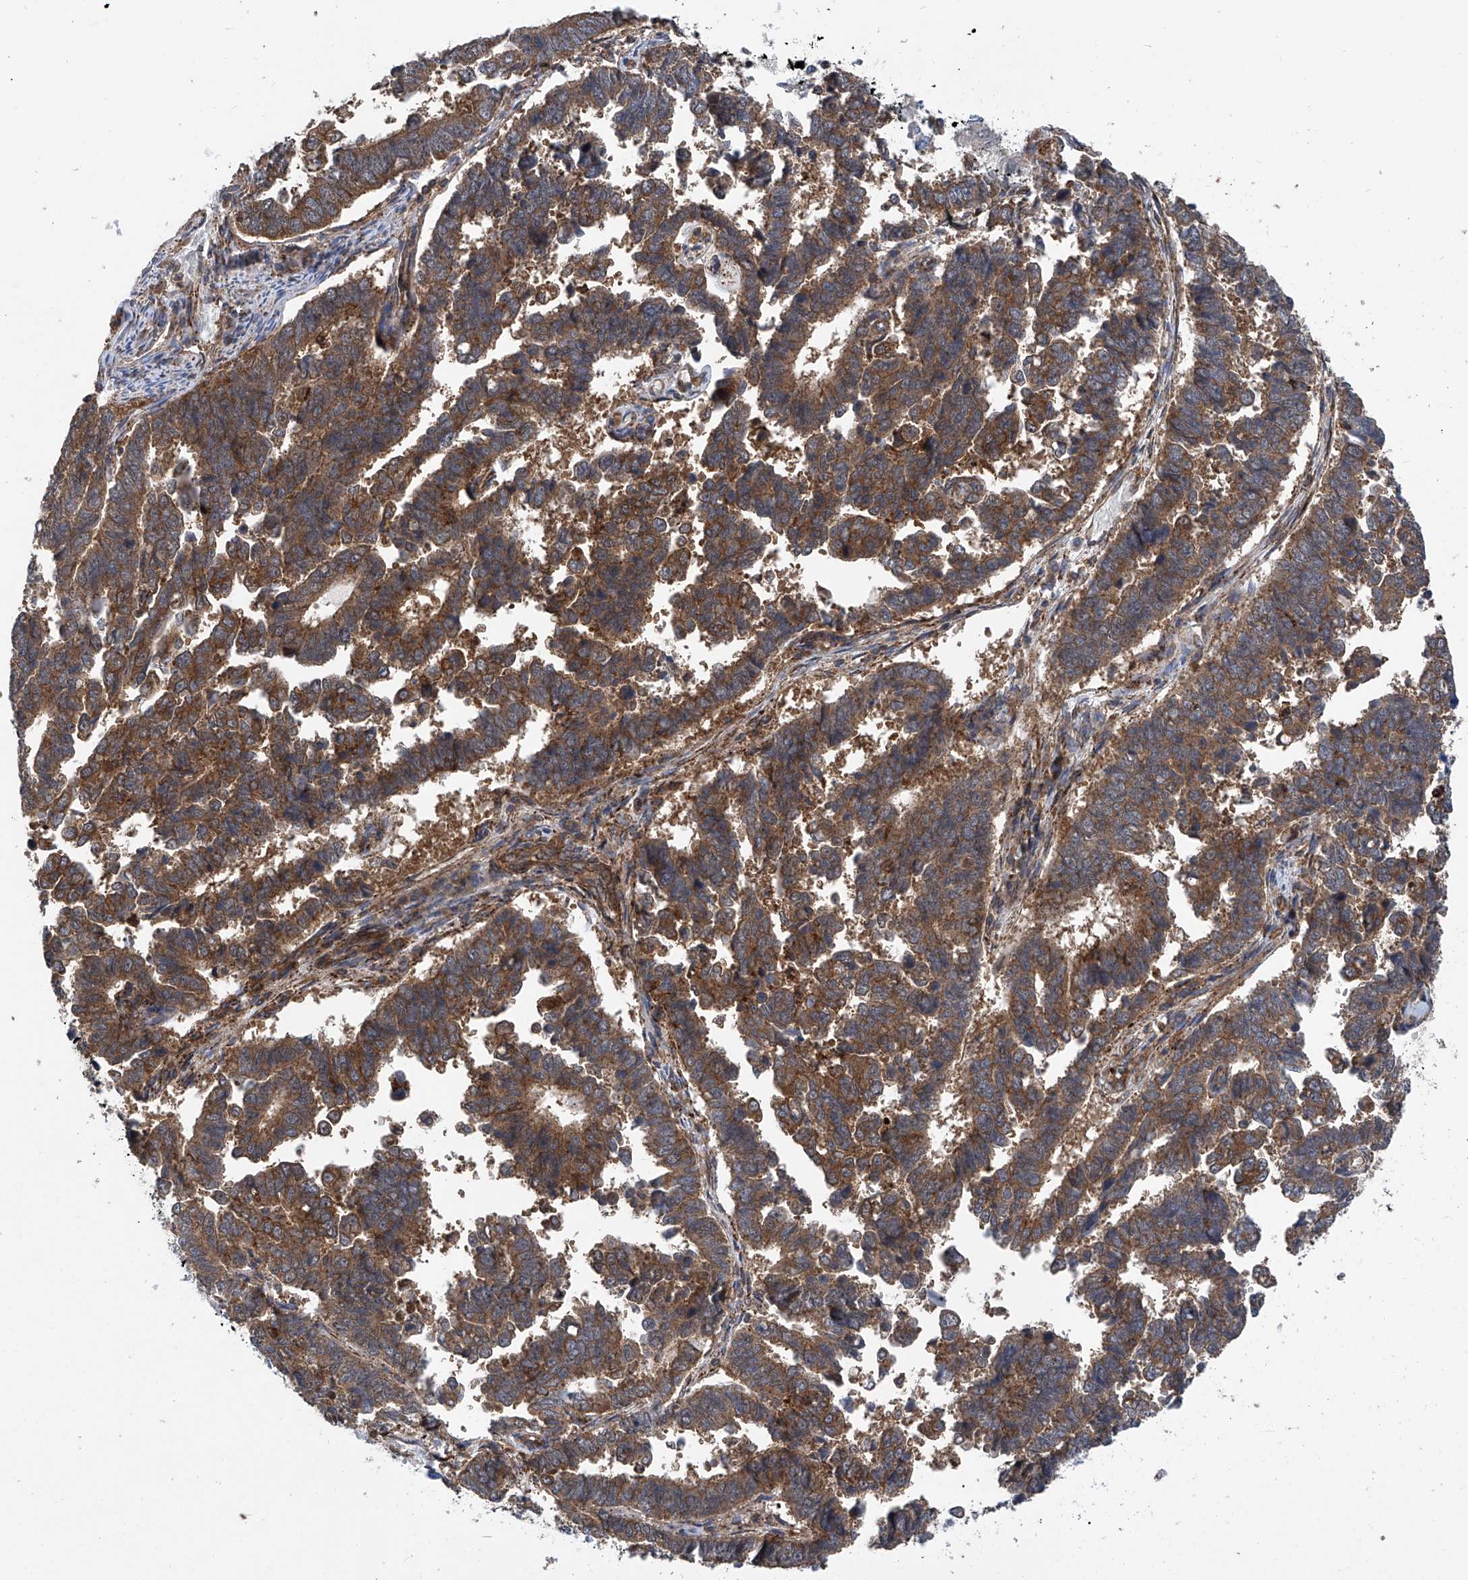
{"staining": {"intensity": "strong", "quantity": ">75%", "location": "cytoplasmic/membranous"}, "tissue": "endometrial cancer", "cell_type": "Tumor cells", "image_type": "cancer", "snomed": [{"axis": "morphology", "description": "Adenocarcinoma, NOS"}, {"axis": "topography", "description": "Endometrium"}], "caption": "Endometrial adenocarcinoma tissue exhibits strong cytoplasmic/membranous staining in approximately >75% of tumor cells, visualized by immunohistochemistry.", "gene": "SMAP1", "patient": {"sex": "female", "age": 75}}